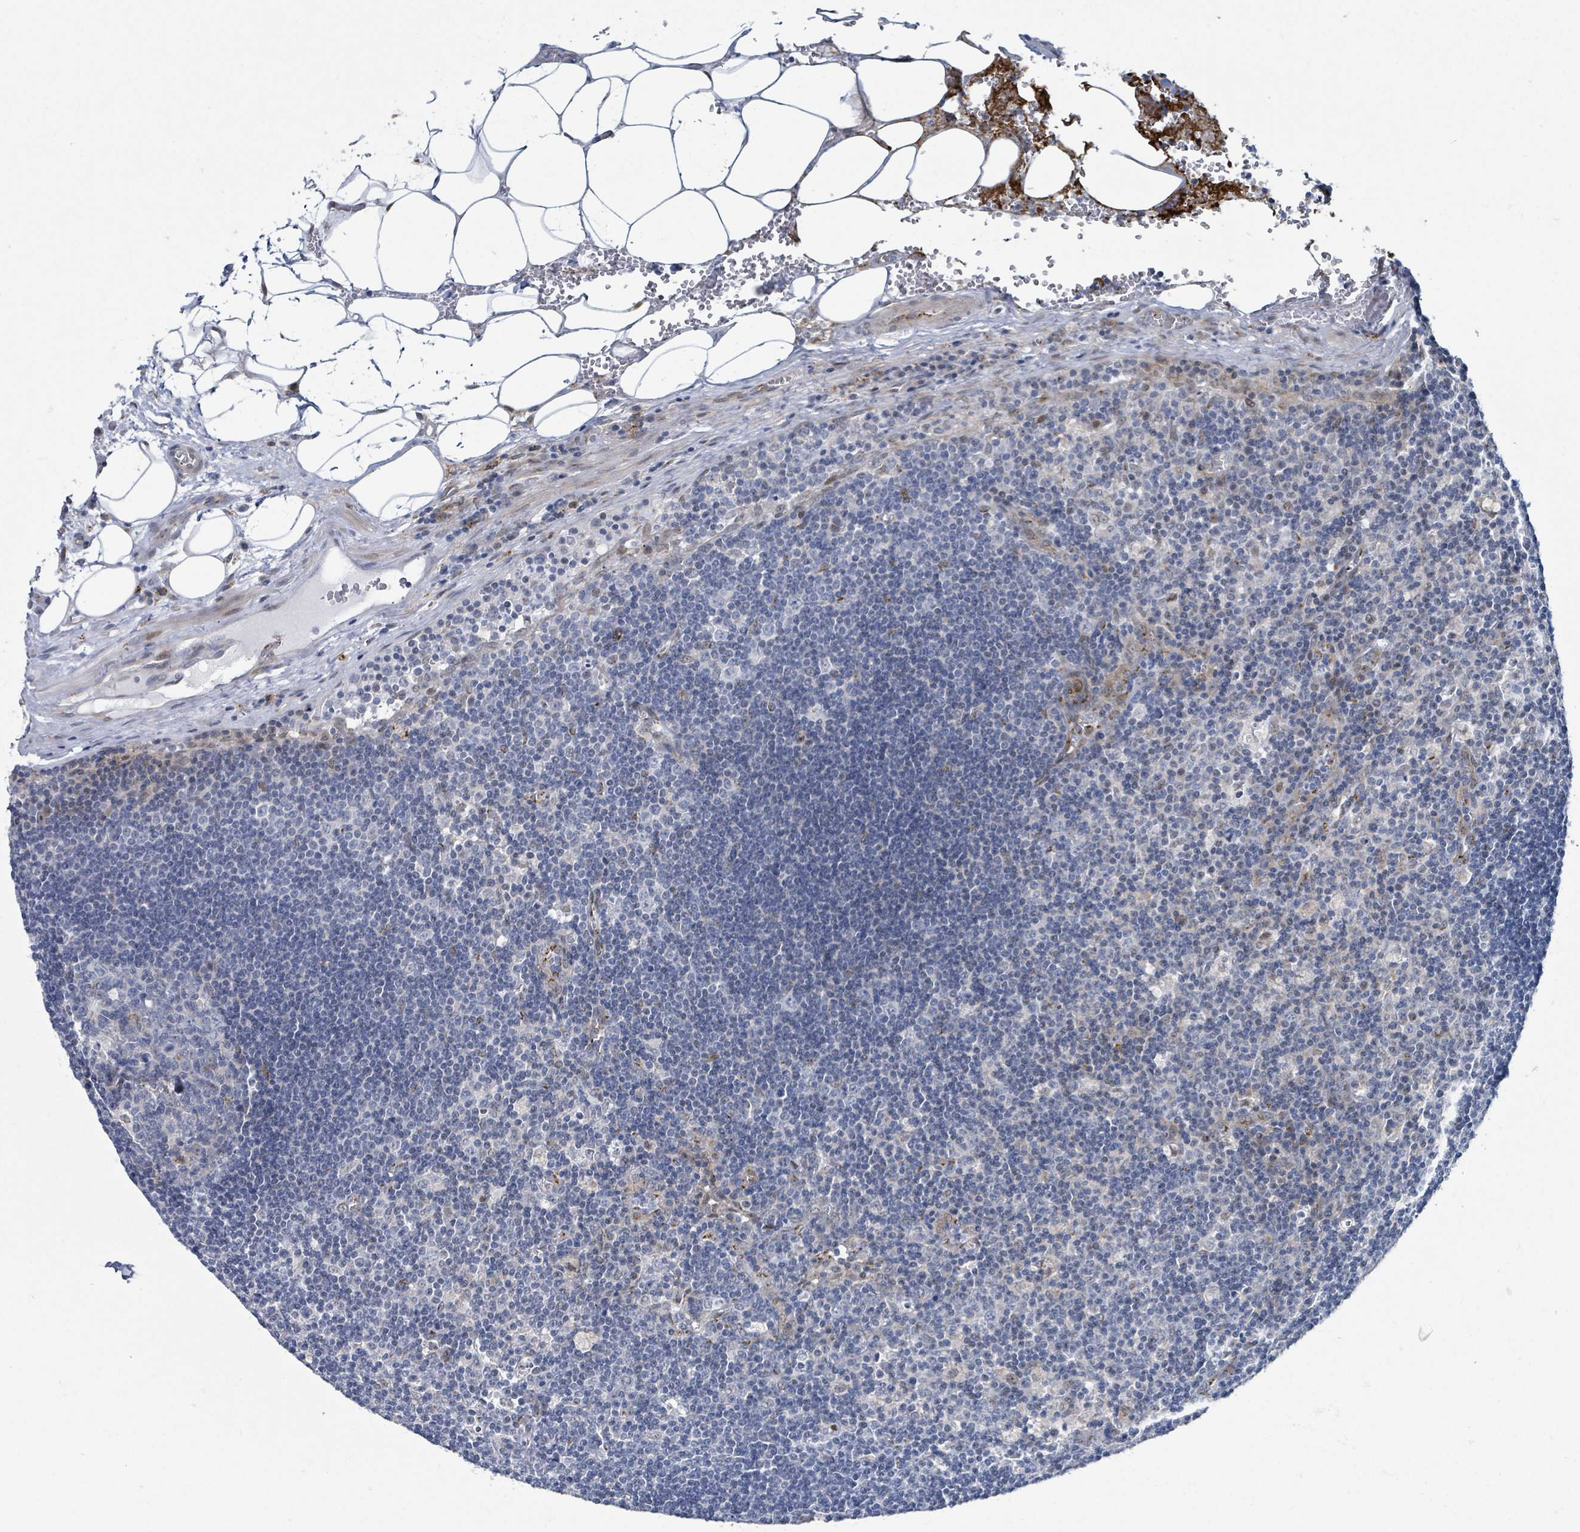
{"staining": {"intensity": "negative", "quantity": "none", "location": "none"}, "tissue": "lymph node", "cell_type": "Germinal center cells", "image_type": "normal", "snomed": [{"axis": "morphology", "description": "Normal tissue, NOS"}, {"axis": "topography", "description": "Lymph node"}], "caption": "Germinal center cells are negative for brown protein staining in benign lymph node. Brightfield microscopy of immunohistochemistry stained with DAB (3,3'-diaminobenzidine) (brown) and hematoxylin (blue), captured at high magnification.", "gene": "DCAF5", "patient": {"sex": "male", "age": 58}}